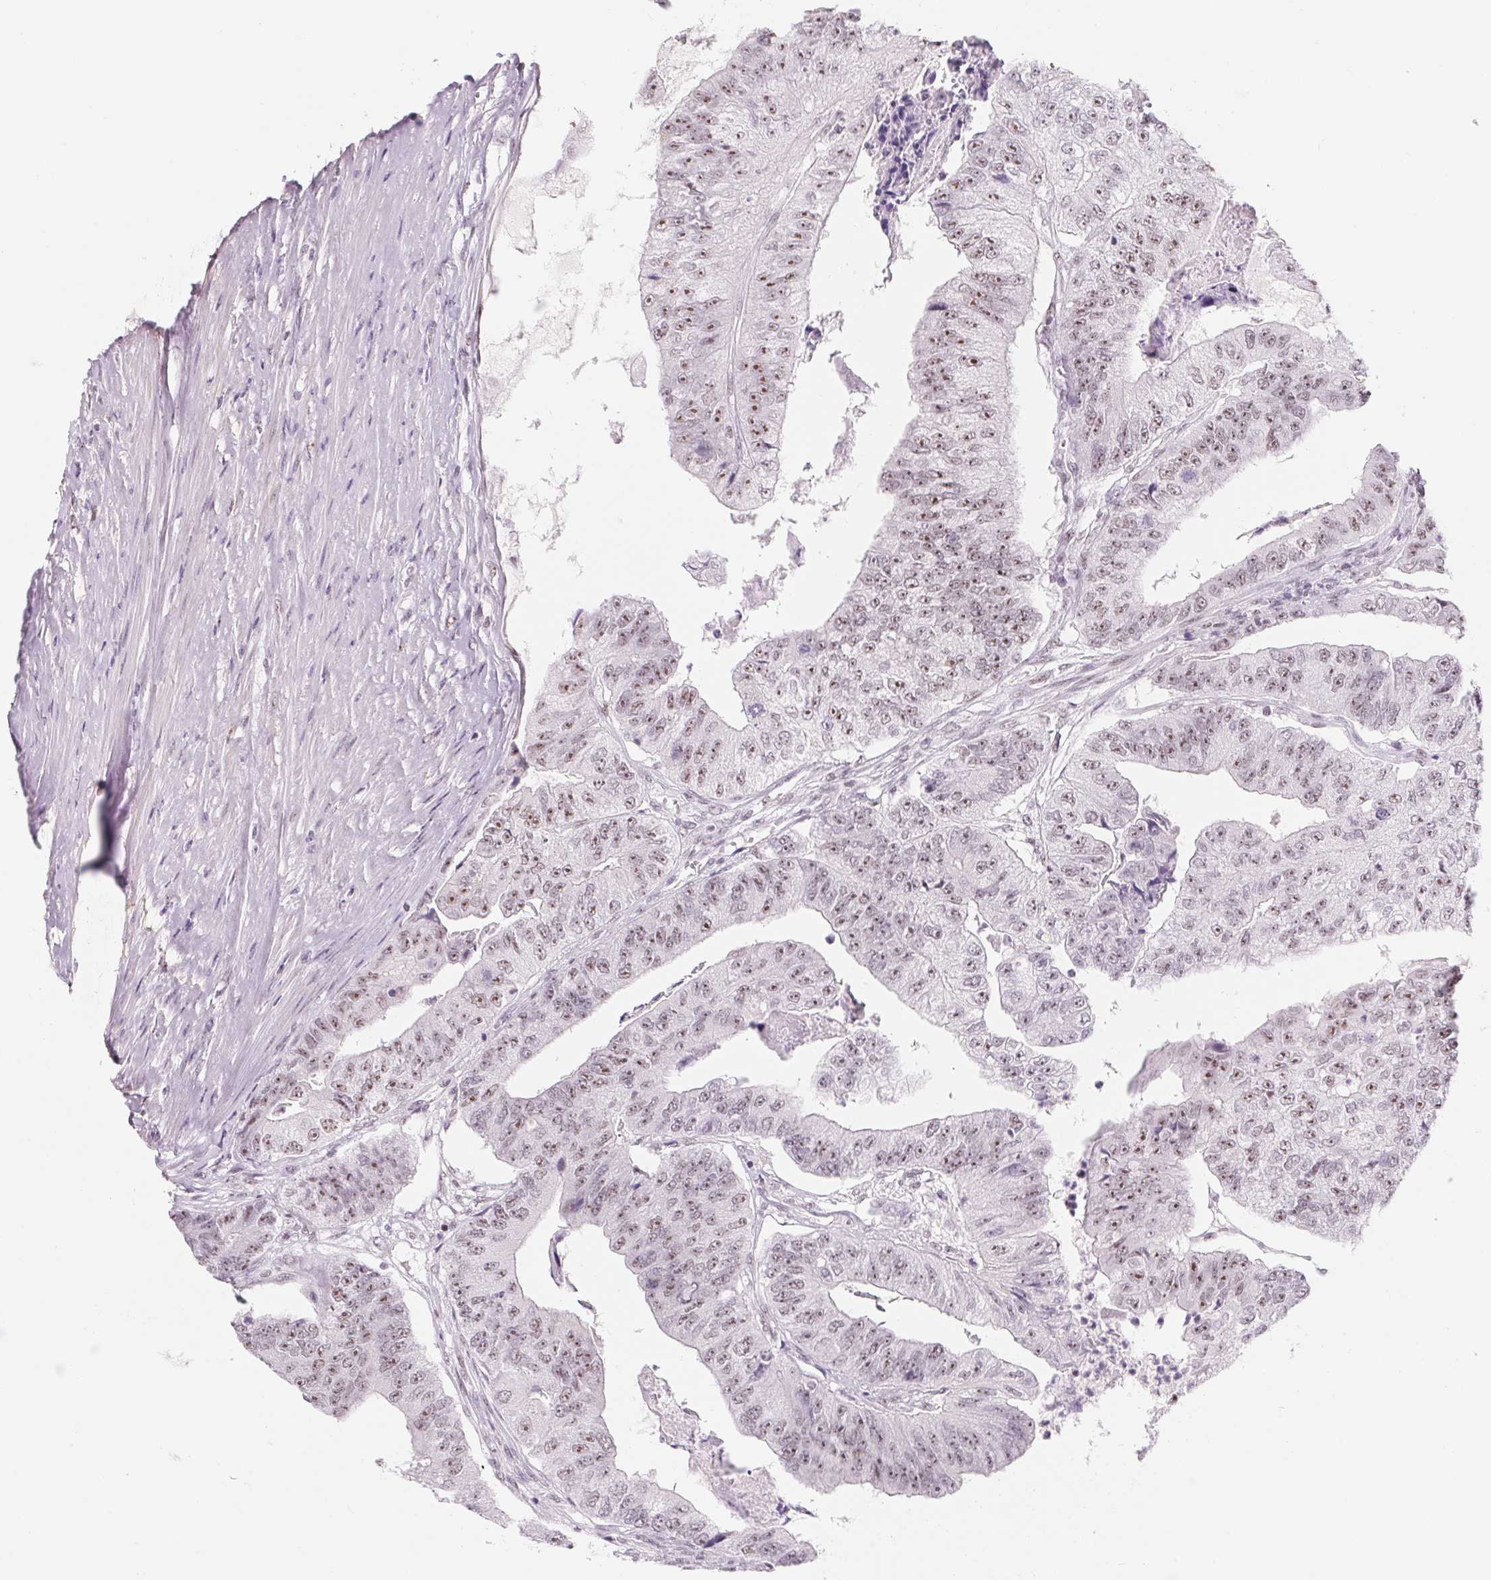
{"staining": {"intensity": "weak", "quantity": "25%-75%", "location": "nuclear"}, "tissue": "colorectal cancer", "cell_type": "Tumor cells", "image_type": "cancer", "snomed": [{"axis": "morphology", "description": "Adenocarcinoma, NOS"}, {"axis": "topography", "description": "Colon"}], "caption": "Human colorectal cancer (adenocarcinoma) stained with a protein marker reveals weak staining in tumor cells.", "gene": "ZIC4", "patient": {"sex": "female", "age": 67}}